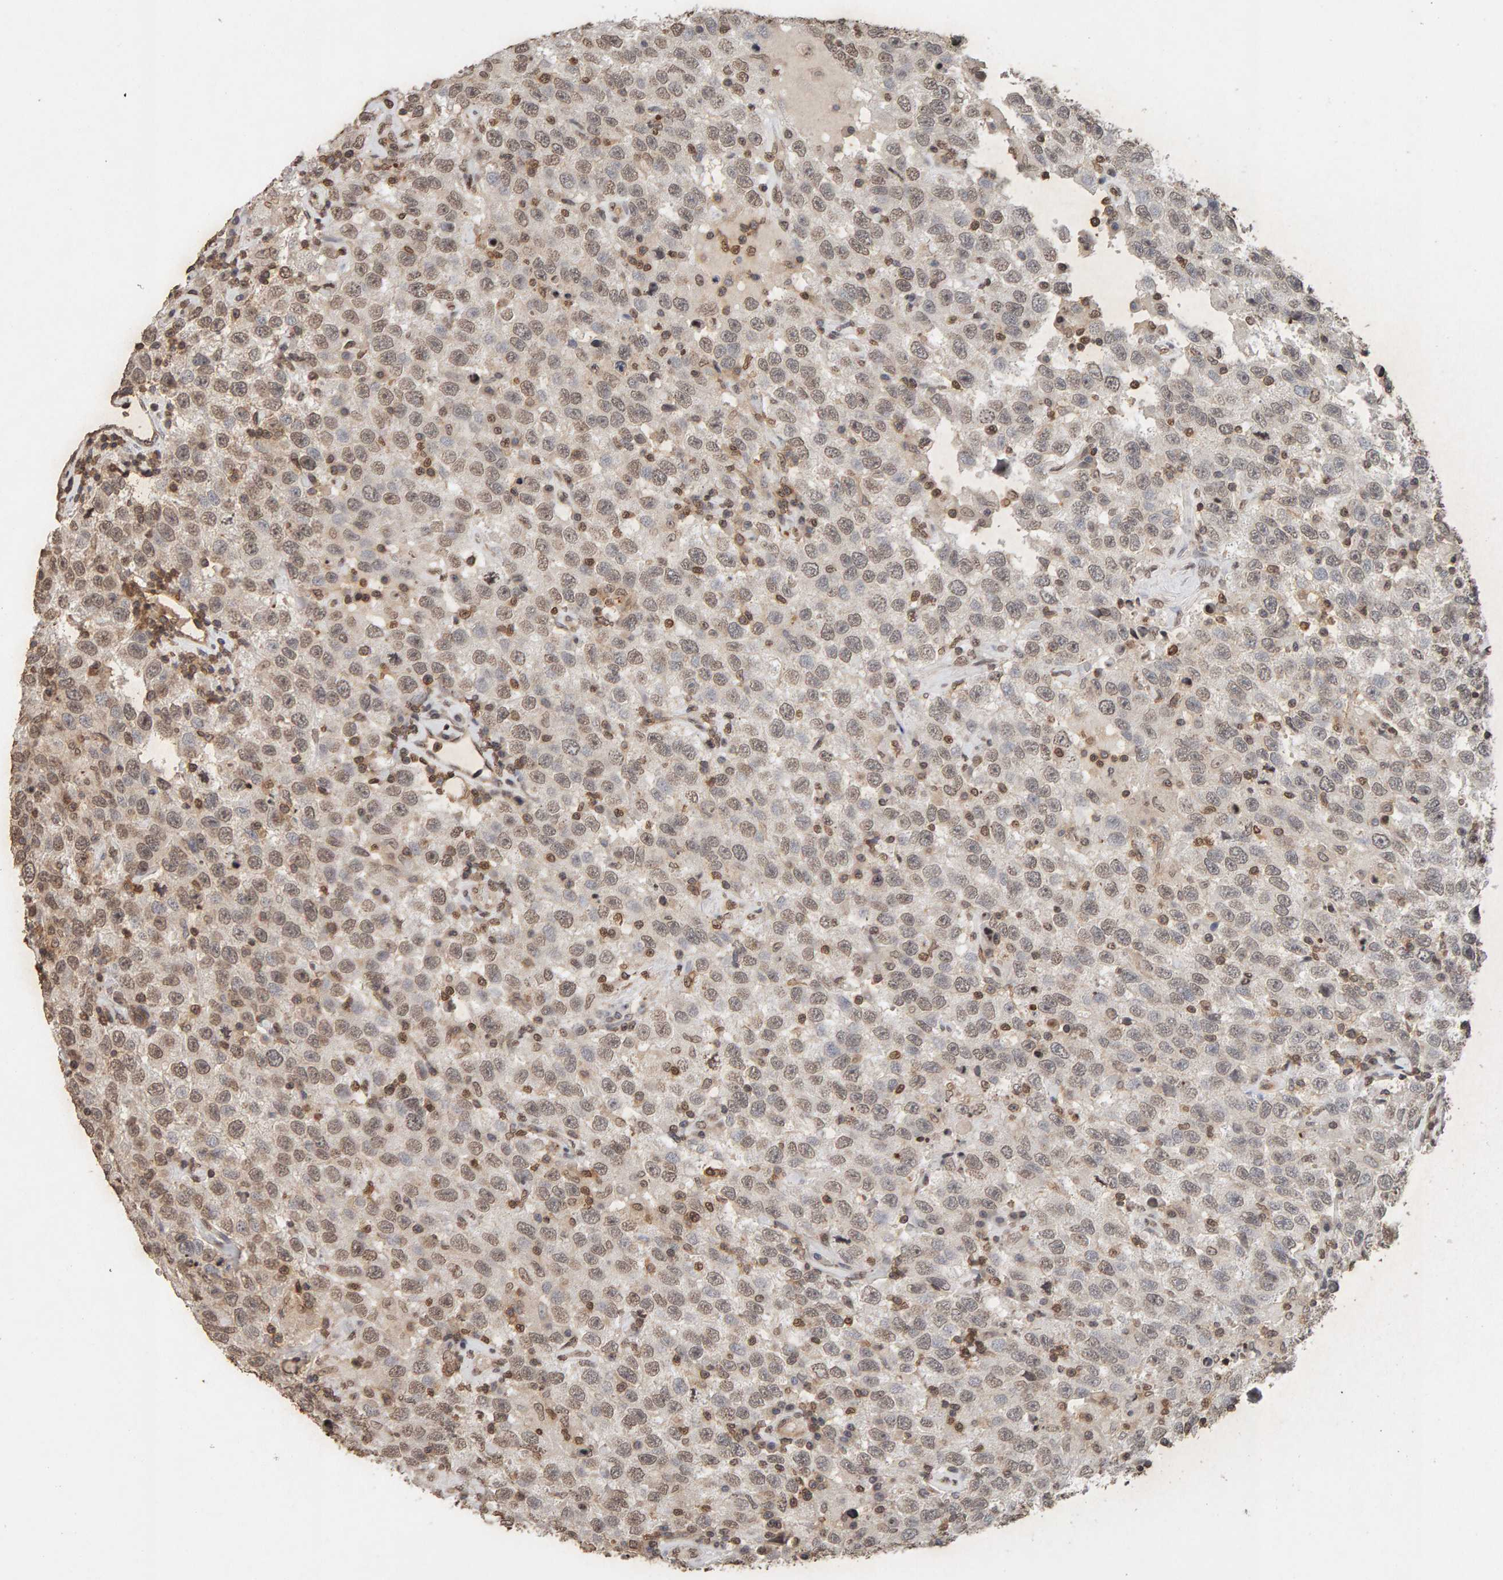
{"staining": {"intensity": "weak", "quantity": ">75%", "location": "nuclear"}, "tissue": "testis cancer", "cell_type": "Tumor cells", "image_type": "cancer", "snomed": [{"axis": "morphology", "description": "Seminoma, NOS"}, {"axis": "topography", "description": "Testis"}], "caption": "Brown immunohistochemical staining in testis seminoma displays weak nuclear expression in approximately >75% of tumor cells.", "gene": "DNAJB5", "patient": {"sex": "male", "age": 41}}